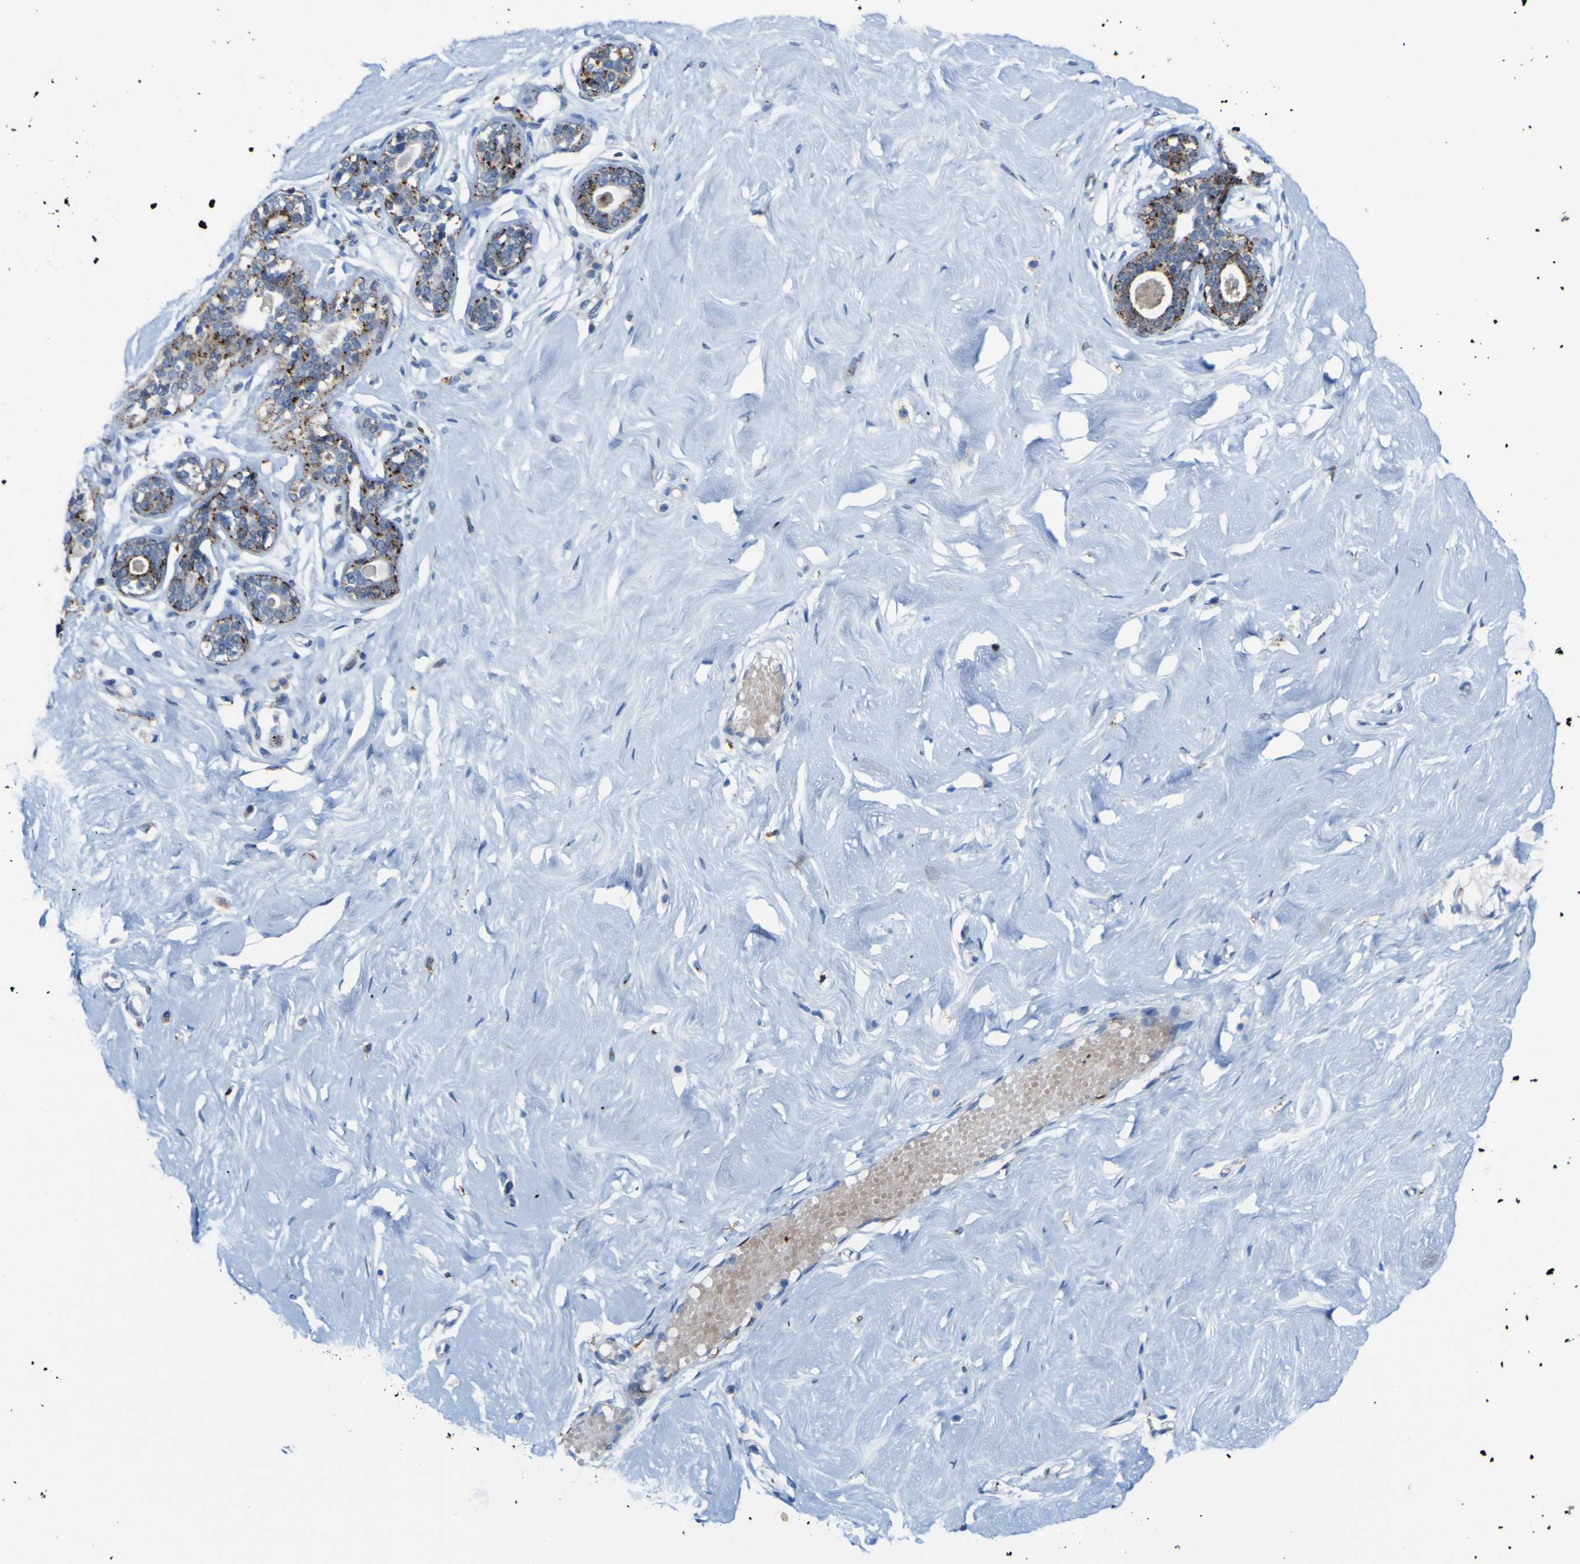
{"staining": {"intensity": "negative", "quantity": "none", "location": "none"}, "tissue": "breast", "cell_type": "Adipocytes", "image_type": "normal", "snomed": [{"axis": "morphology", "description": "Normal tissue, NOS"}, {"axis": "topography", "description": "Breast"}], "caption": "A high-resolution histopathology image shows immunohistochemistry staining of unremarkable breast, which exhibits no significant expression in adipocytes.", "gene": "PTPRF", "patient": {"sex": "female", "age": 23}}